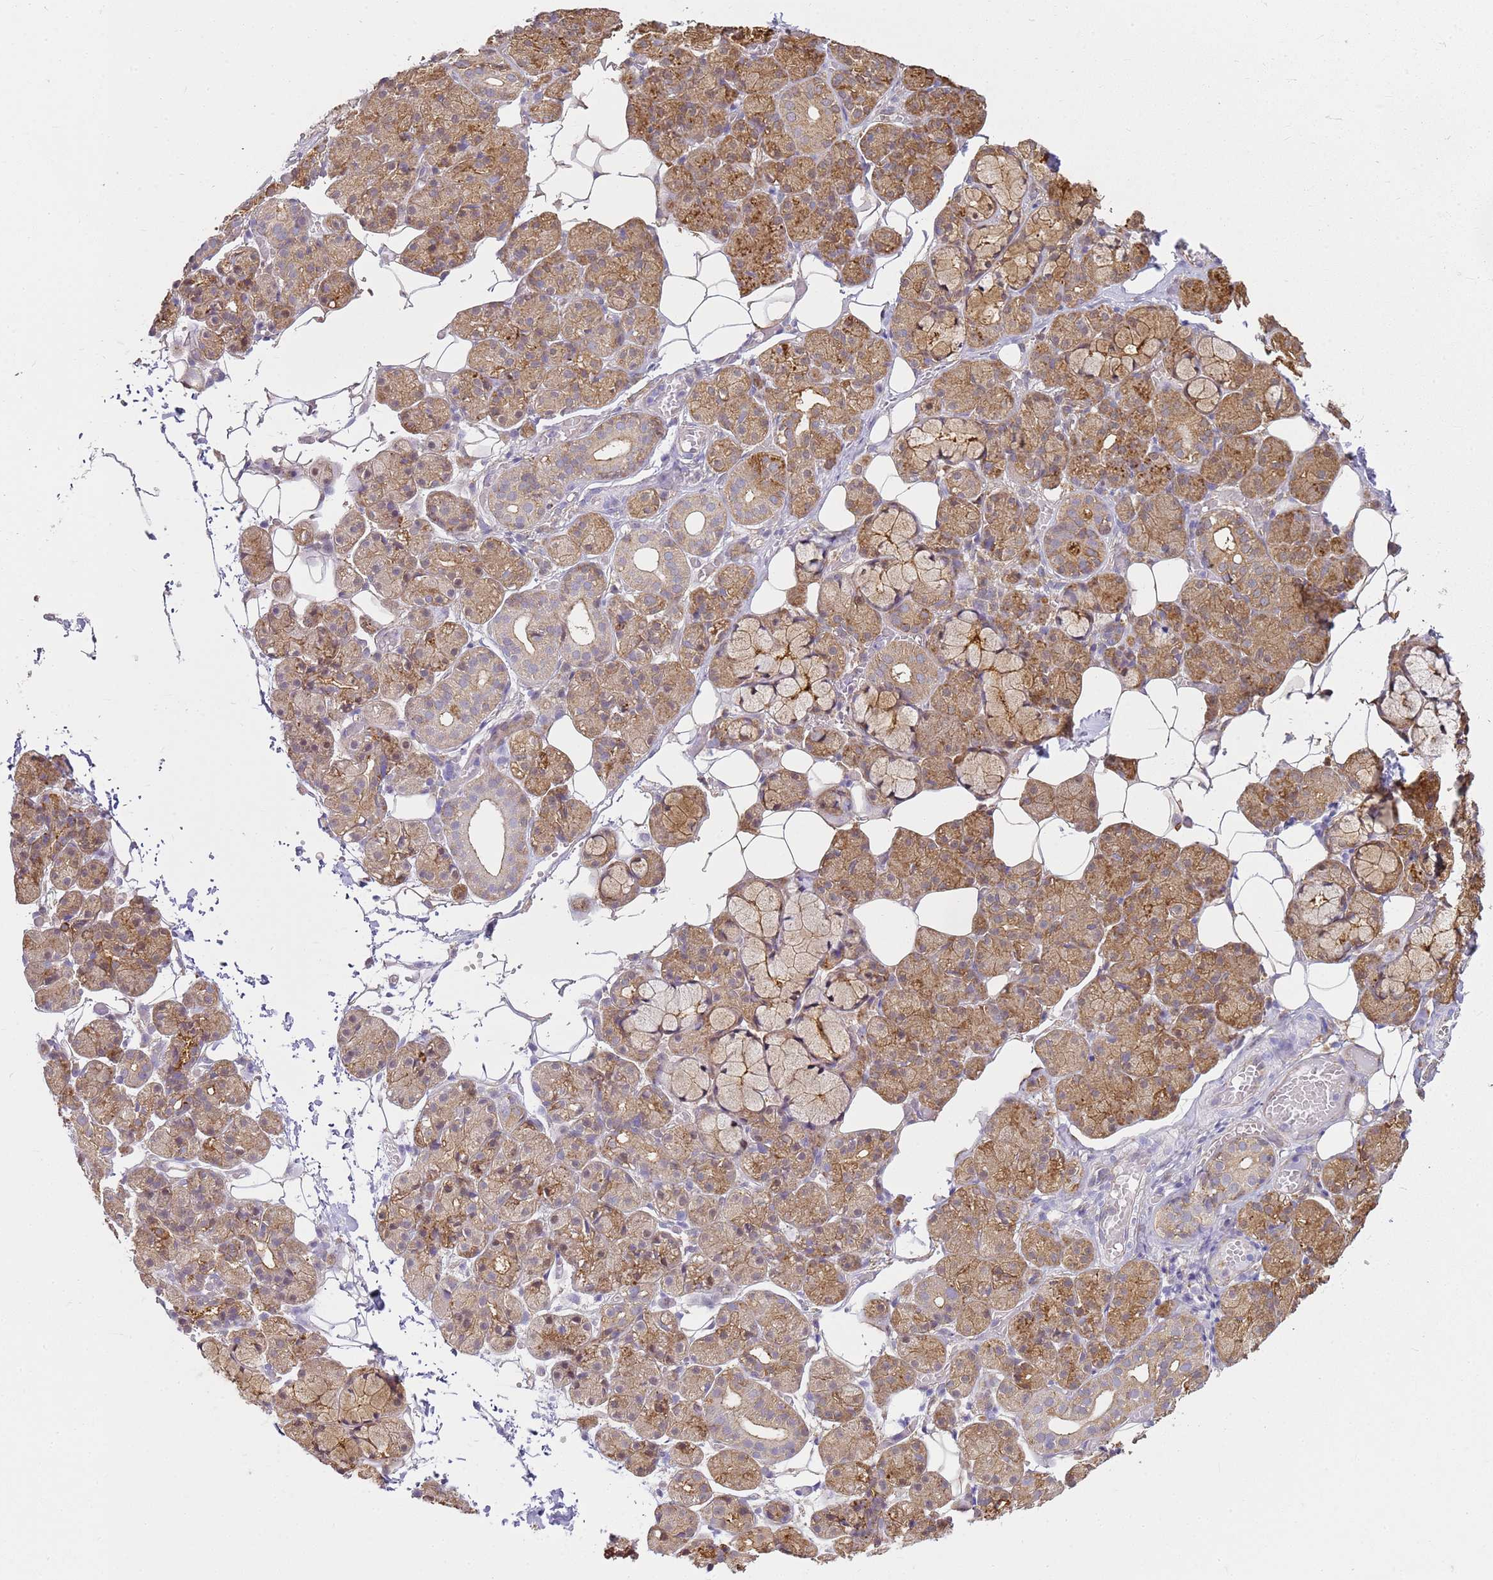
{"staining": {"intensity": "moderate", "quantity": "25%-75%", "location": "cytoplasmic/membranous,nuclear"}, "tissue": "salivary gland", "cell_type": "Glandular cells", "image_type": "normal", "snomed": [{"axis": "morphology", "description": "Normal tissue, NOS"}, {"axis": "topography", "description": "Salivary gland"}], "caption": "Immunohistochemical staining of benign salivary gland exhibits 25%-75% levels of moderate cytoplasmic/membranous,nuclear protein positivity in approximately 25%-75% of glandular cells. (Brightfield microscopy of DAB IHC at high magnification).", "gene": "YWHAE", "patient": {"sex": "male", "age": 63}}